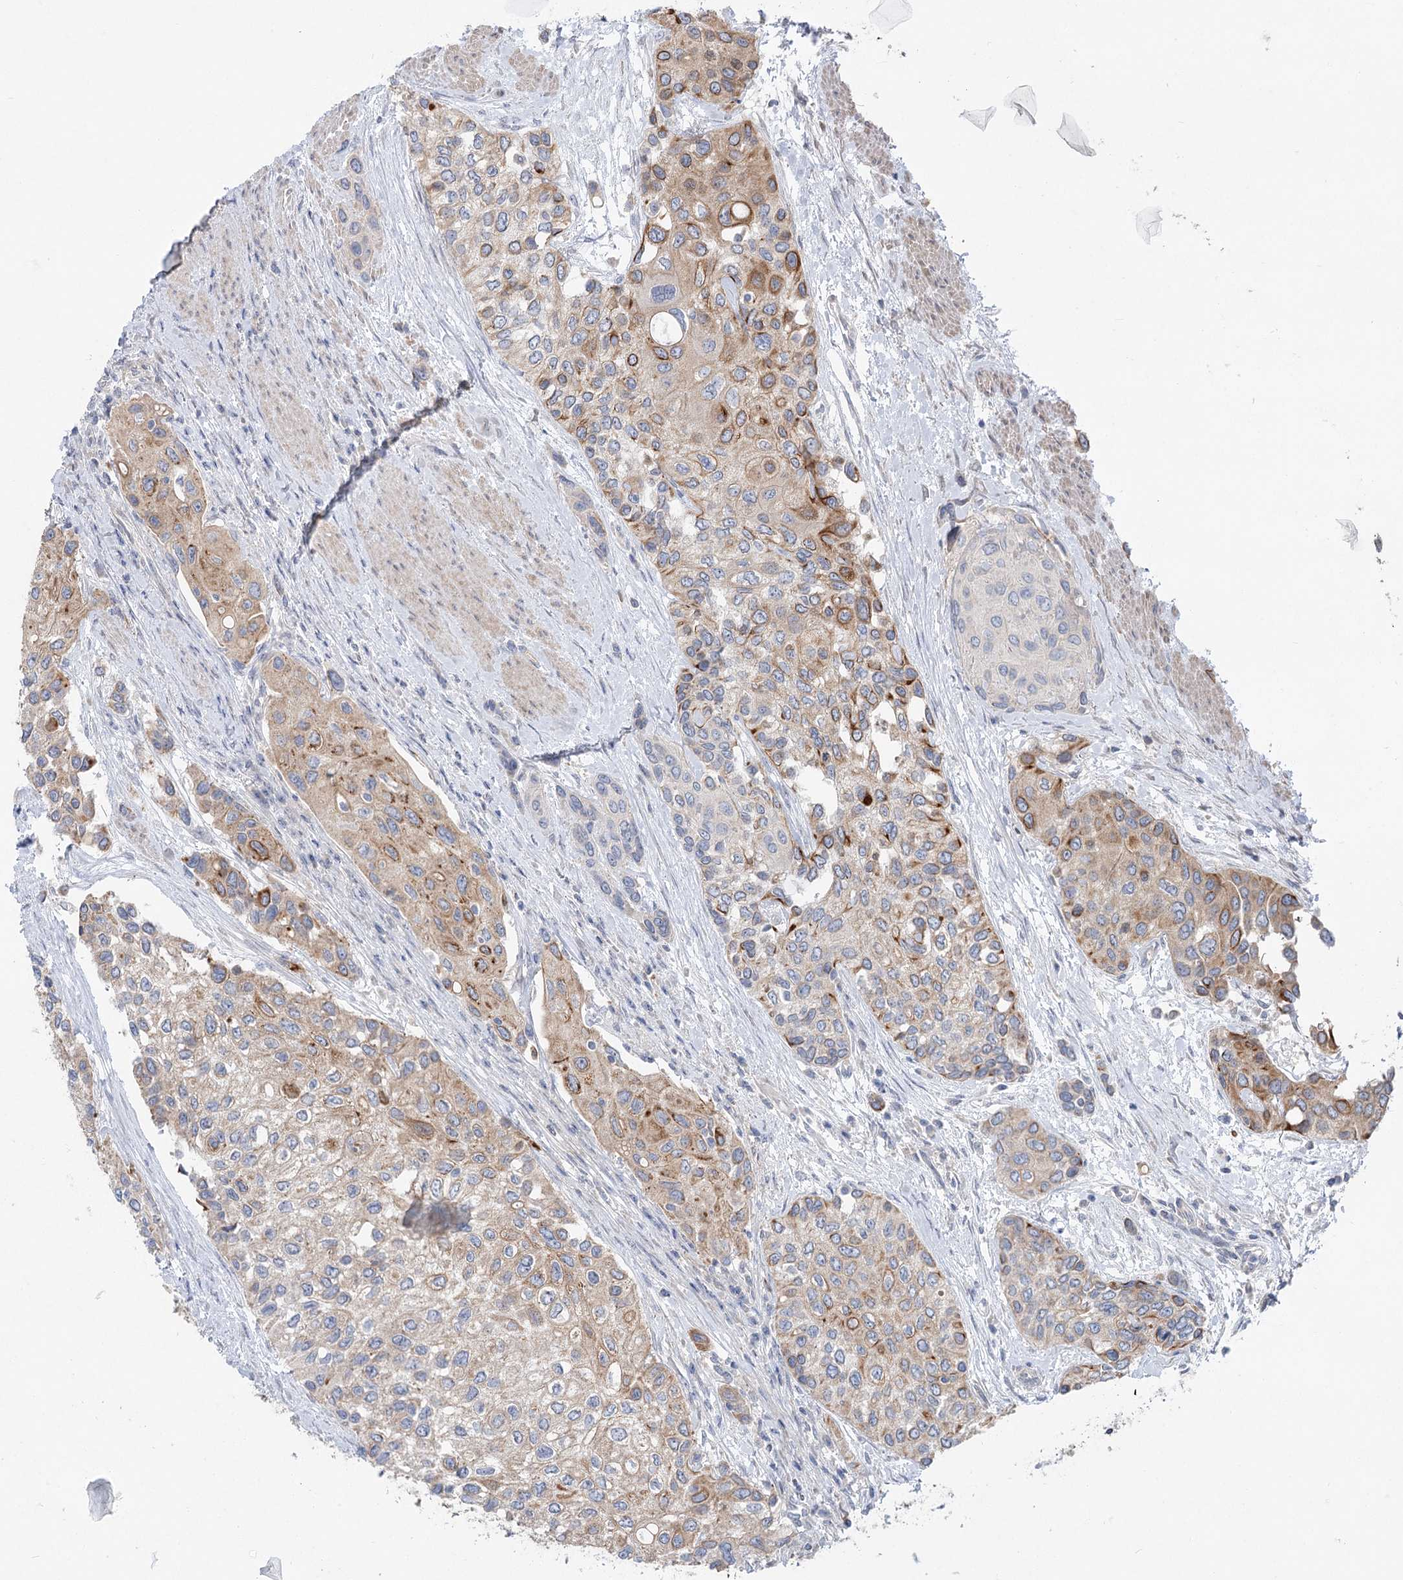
{"staining": {"intensity": "moderate", "quantity": "<25%", "location": "cytoplasmic/membranous"}, "tissue": "urothelial cancer", "cell_type": "Tumor cells", "image_type": "cancer", "snomed": [{"axis": "morphology", "description": "Normal tissue, NOS"}, {"axis": "morphology", "description": "Urothelial carcinoma, High grade"}, {"axis": "topography", "description": "Vascular tissue"}, {"axis": "topography", "description": "Urinary bladder"}], "caption": "The histopathology image reveals immunohistochemical staining of urothelial carcinoma (high-grade). There is moderate cytoplasmic/membranous staining is identified in about <25% of tumor cells. (Stains: DAB (3,3'-diaminobenzidine) in brown, nuclei in blue, Microscopy: brightfield microscopy at high magnification).", "gene": "SCN11A", "patient": {"sex": "female", "age": 56}}